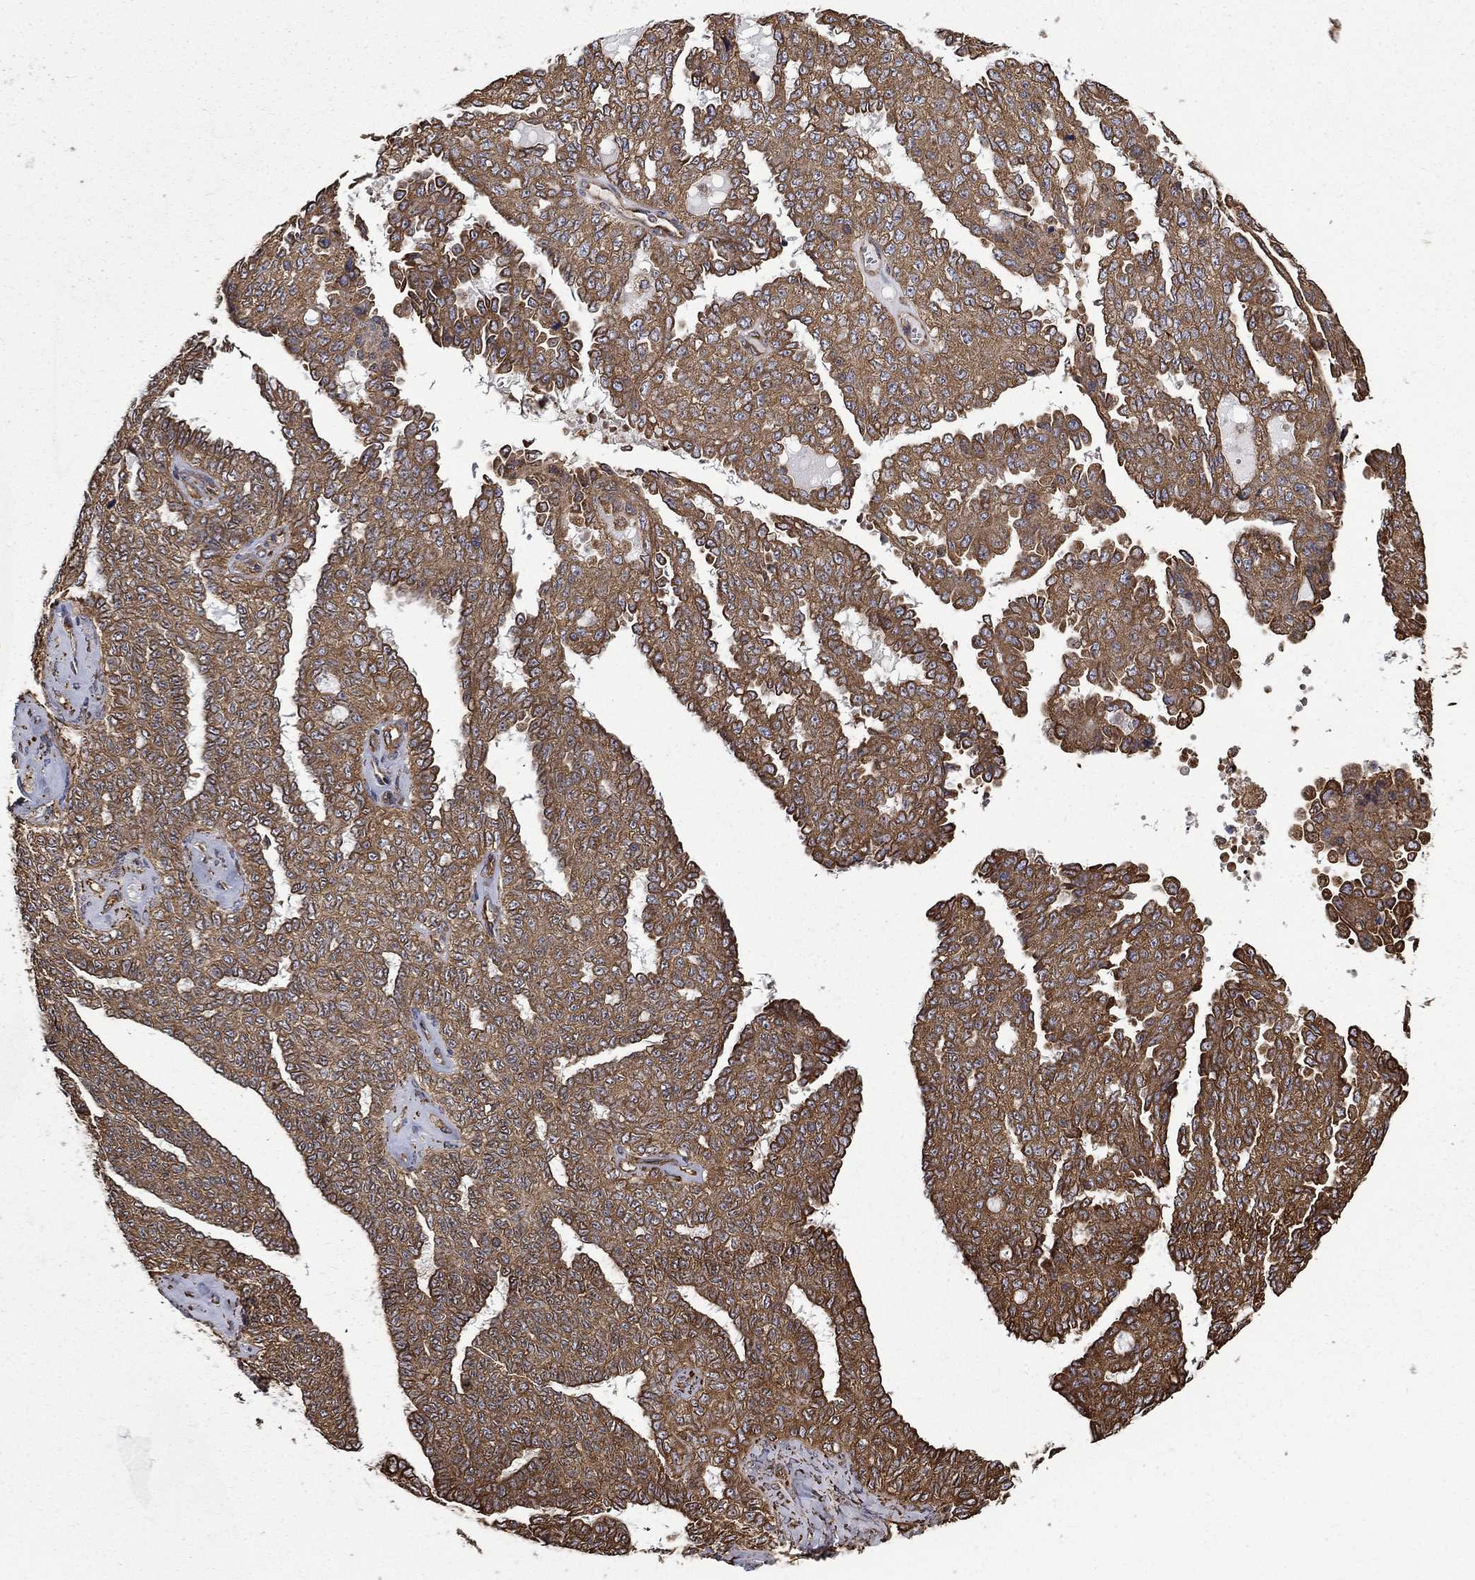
{"staining": {"intensity": "moderate", "quantity": ">75%", "location": "cytoplasmic/membranous"}, "tissue": "ovarian cancer", "cell_type": "Tumor cells", "image_type": "cancer", "snomed": [{"axis": "morphology", "description": "Cystadenocarcinoma, serous, NOS"}, {"axis": "topography", "description": "Ovary"}], "caption": "Immunohistochemical staining of human serous cystadenocarcinoma (ovarian) exhibits medium levels of moderate cytoplasmic/membranous protein expression in about >75% of tumor cells. (Brightfield microscopy of DAB IHC at high magnification).", "gene": "CUTC", "patient": {"sex": "female", "age": 71}}